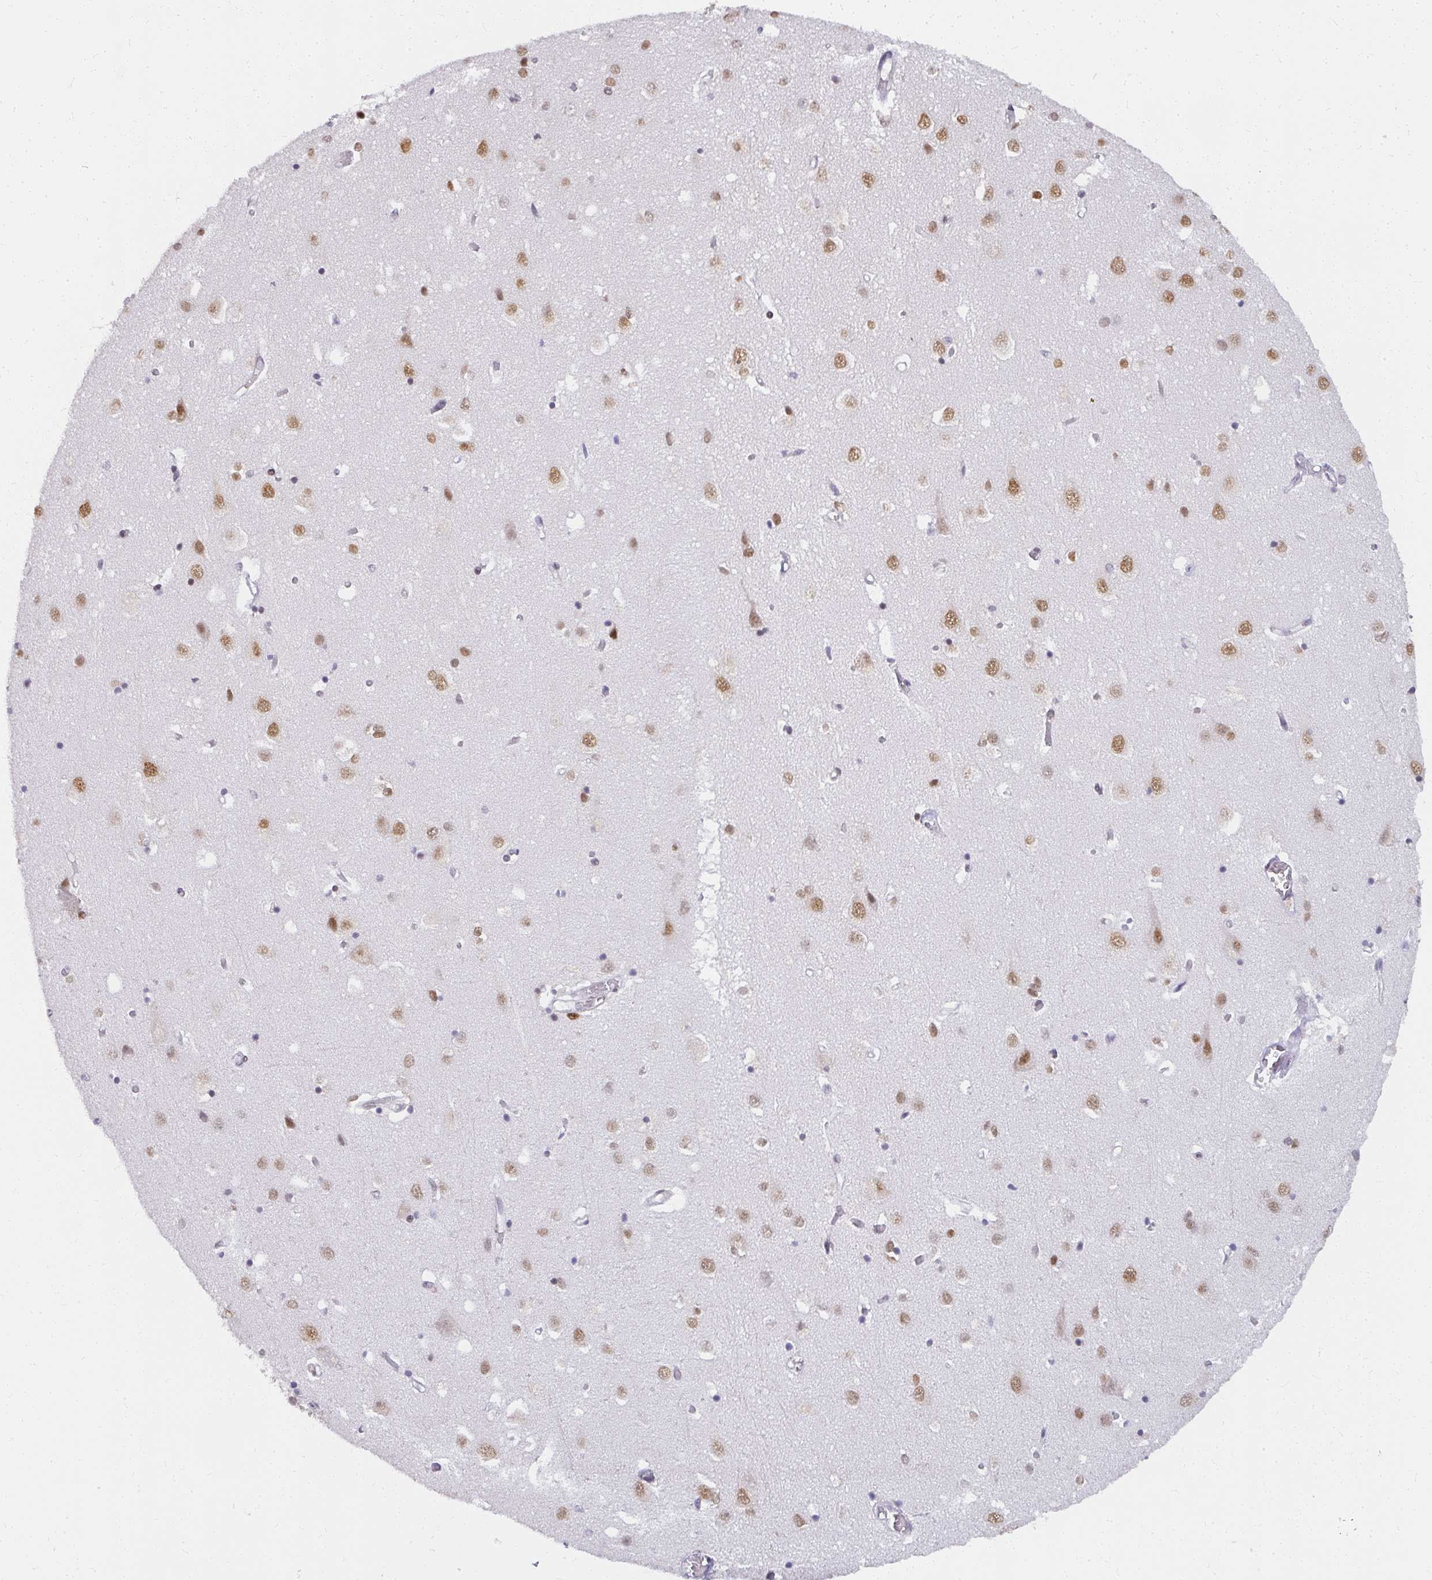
{"staining": {"intensity": "negative", "quantity": "none", "location": "none"}, "tissue": "cerebral cortex", "cell_type": "Endothelial cells", "image_type": "normal", "snomed": [{"axis": "morphology", "description": "Normal tissue, NOS"}, {"axis": "topography", "description": "Cerebral cortex"}], "caption": "High magnification brightfield microscopy of benign cerebral cortex stained with DAB (3,3'-diaminobenzidine) (brown) and counterstained with hematoxylin (blue): endothelial cells show no significant positivity.", "gene": "SYNCRIP", "patient": {"sex": "male", "age": 70}}